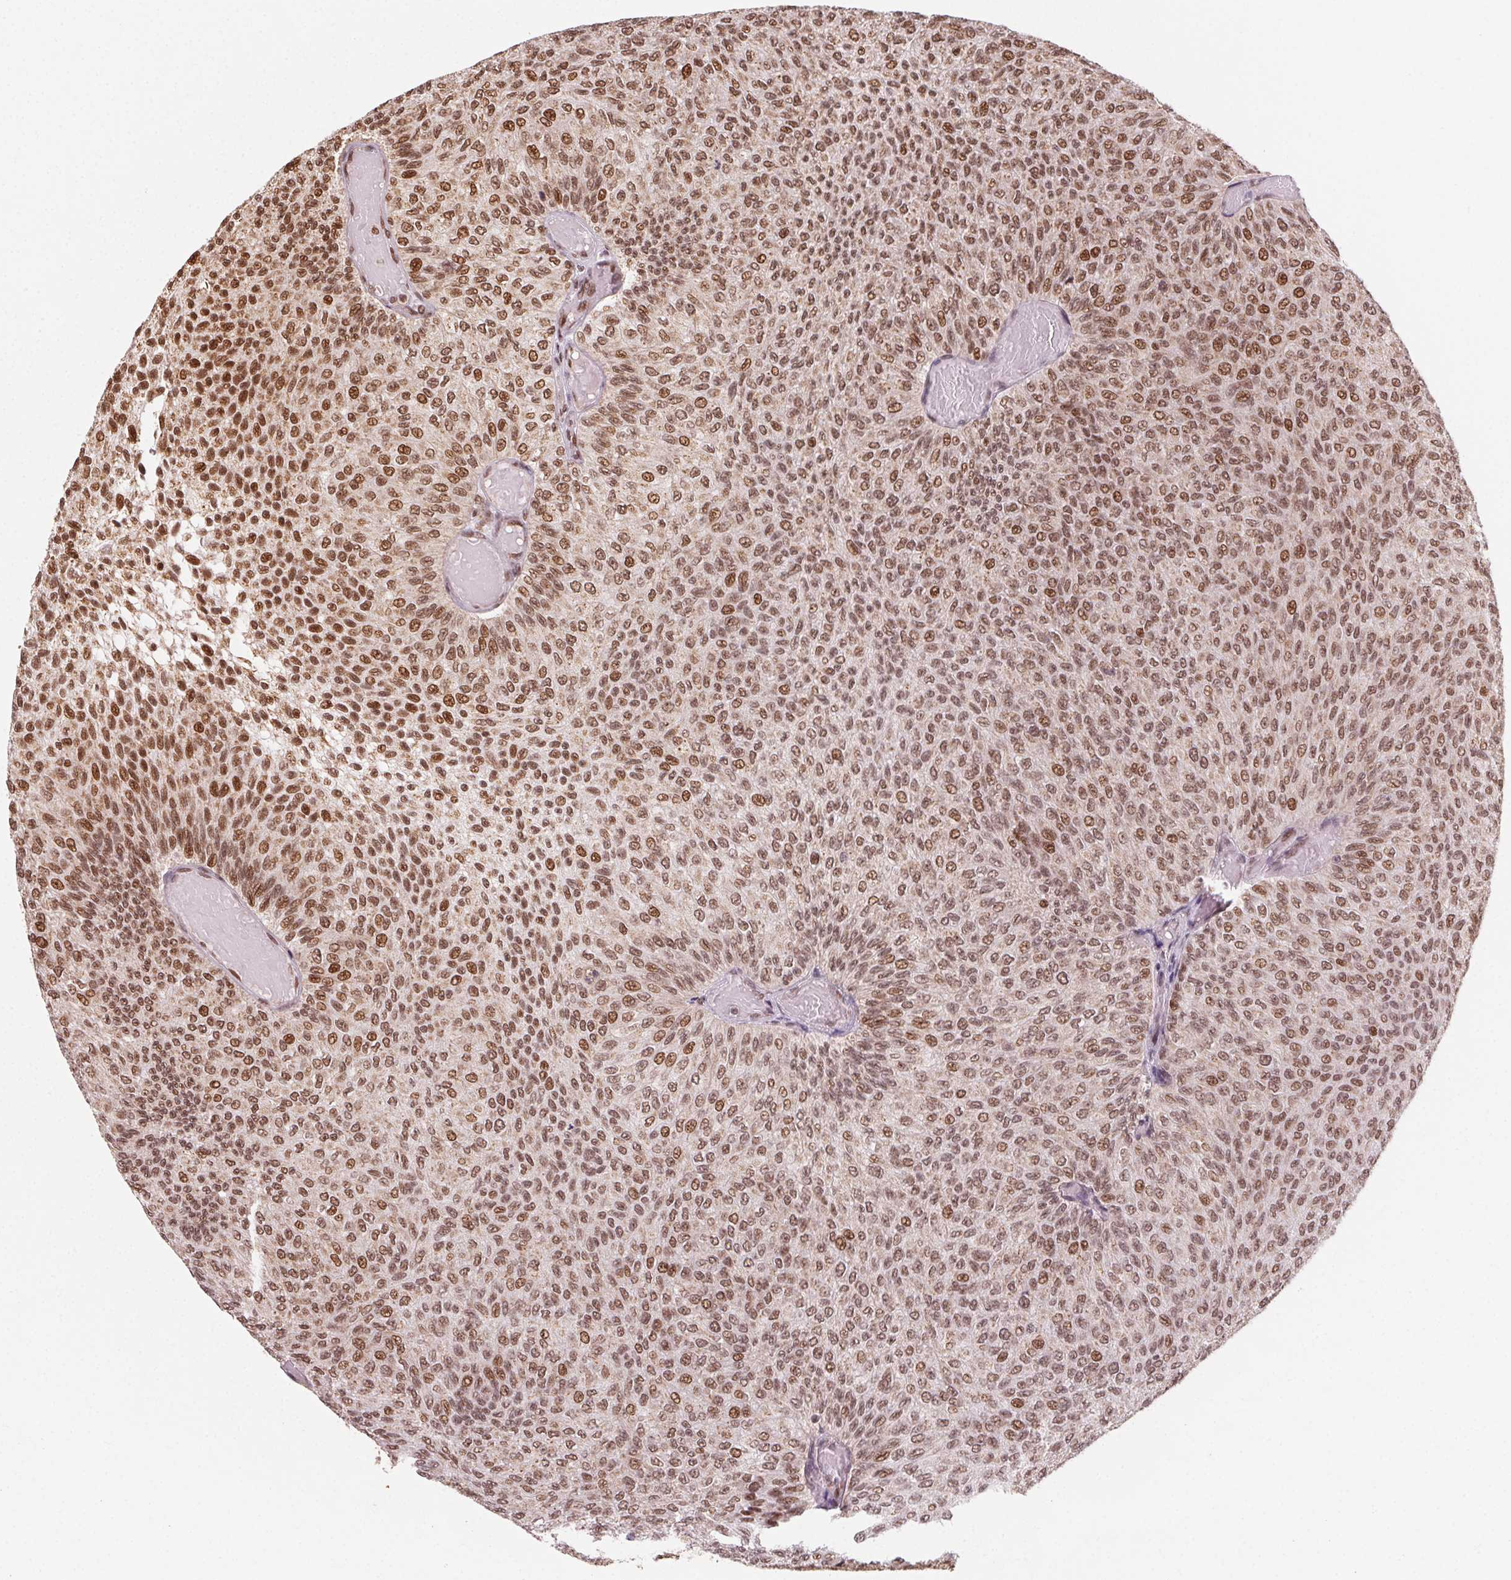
{"staining": {"intensity": "moderate", "quantity": ">75%", "location": "nuclear"}, "tissue": "urothelial cancer", "cell_type": "Tumor cells", "image_type": "cancer", "snomed": [{"axis": "morphology", "description": "Urothelial carcinoma, Low grade"}, {"axis": "topography", "description": "Urinary bladder"}], "caption": "Immunohistochemistry (IHC) histopathology image of neoplastic tissue: human low-grade urothelial carcinoma stained using IHC shows medium levels of moderate protein expression localized specifically in the nuclear of tumor cells, appearing as a nuclear brown color.", "gene": "TOPORS", "patient": {"sex": "male", "age": 78}}